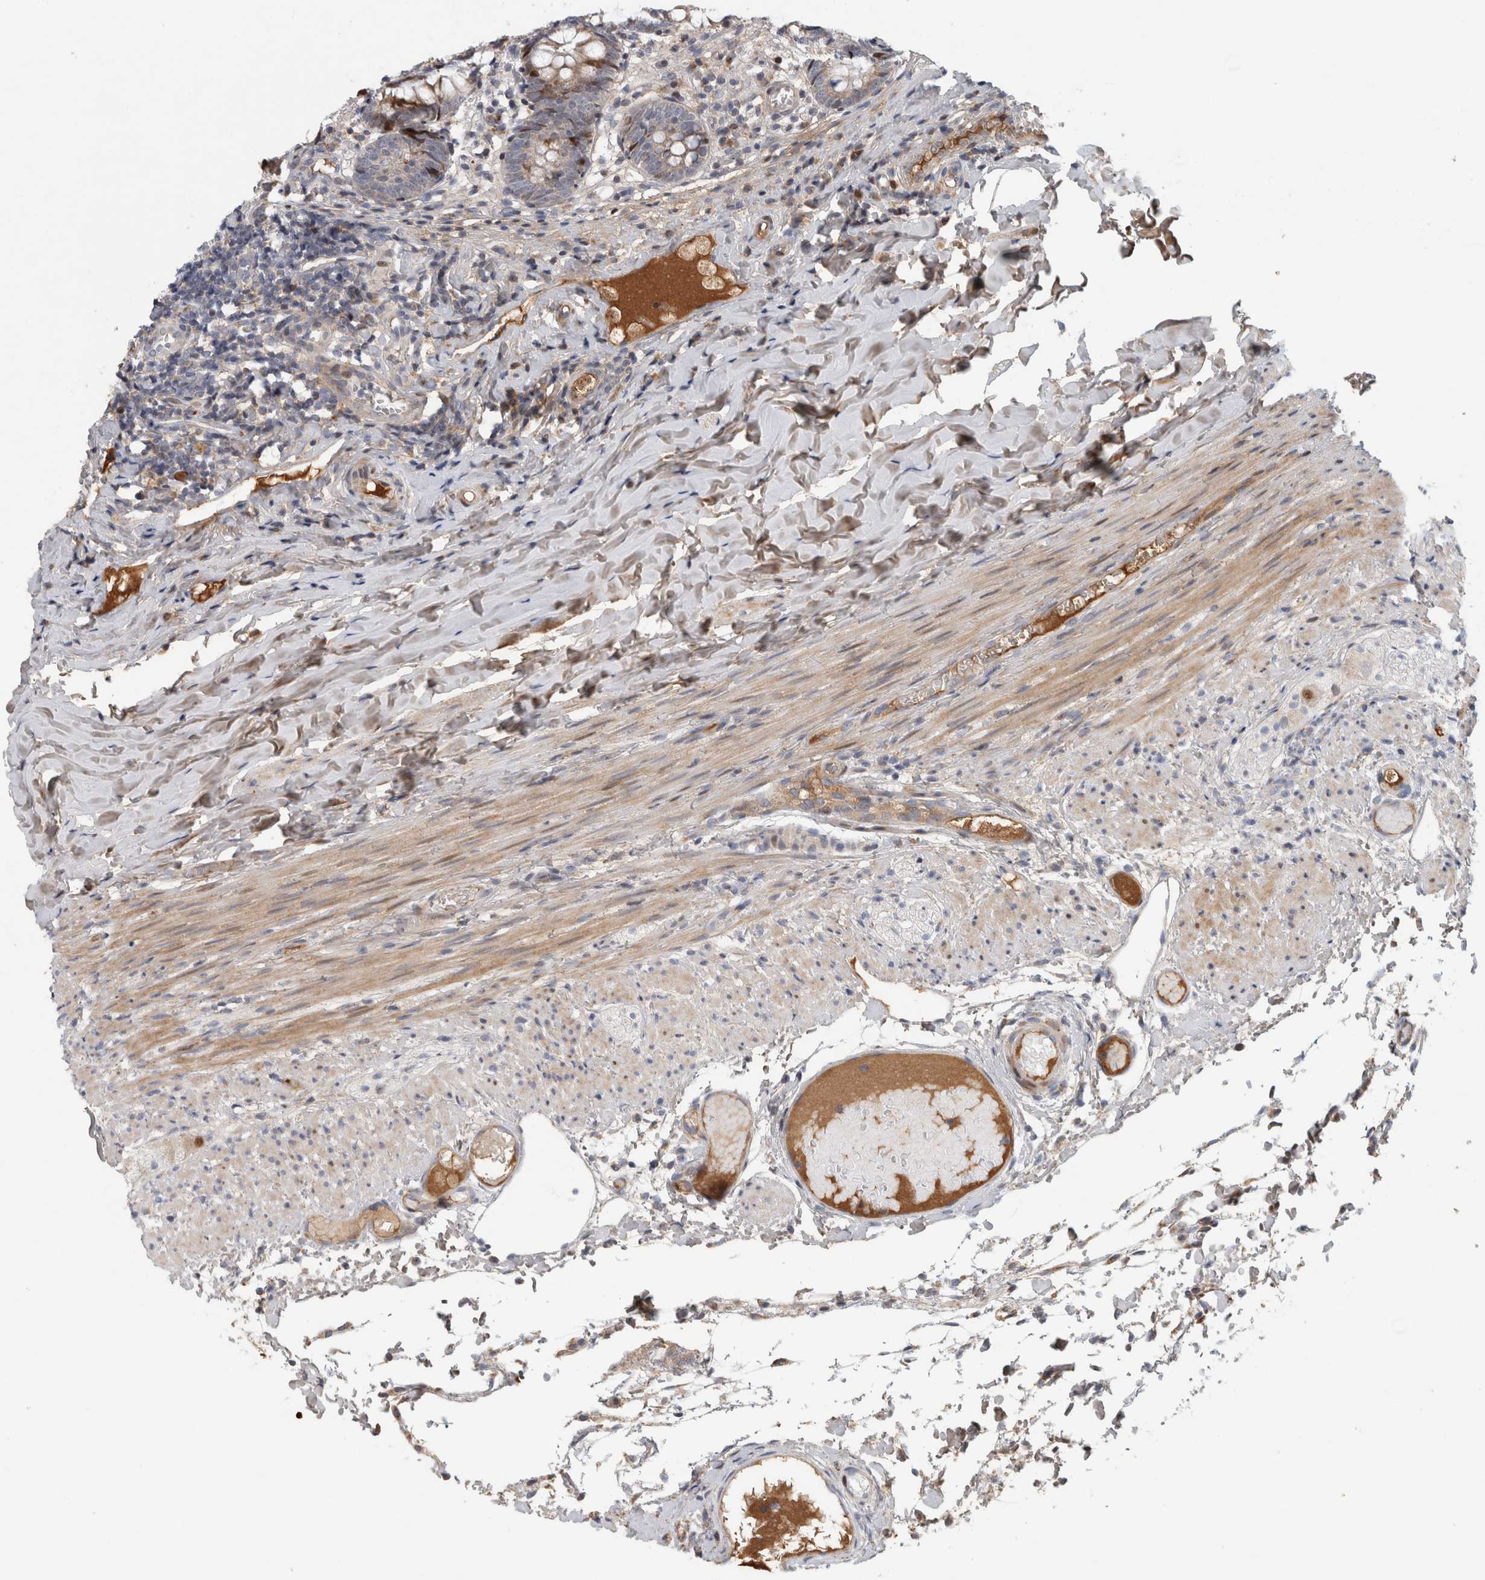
{"staining": {"intensity": "moderate", "quantity": "<25%", "location": "cytoplasmic/membranous,nuclear"}, "tissue": "appendix", "cell_type": "Glandular cells", "image_type": "normal", "snomed": [{"axis": "morphology", "description": "Normal tissue, NOS"}, {"axis": "topography", "description": "Appendix"}], "caption": "The image reveals immunohistochemical staining of unremarkable appendix. There is moderate cytoplasmic/membranous,nuclear expression is present in approximately <25% of glandular cells.", "gene": "RBM48", "patient": {"sex": "male", "age": 8}}